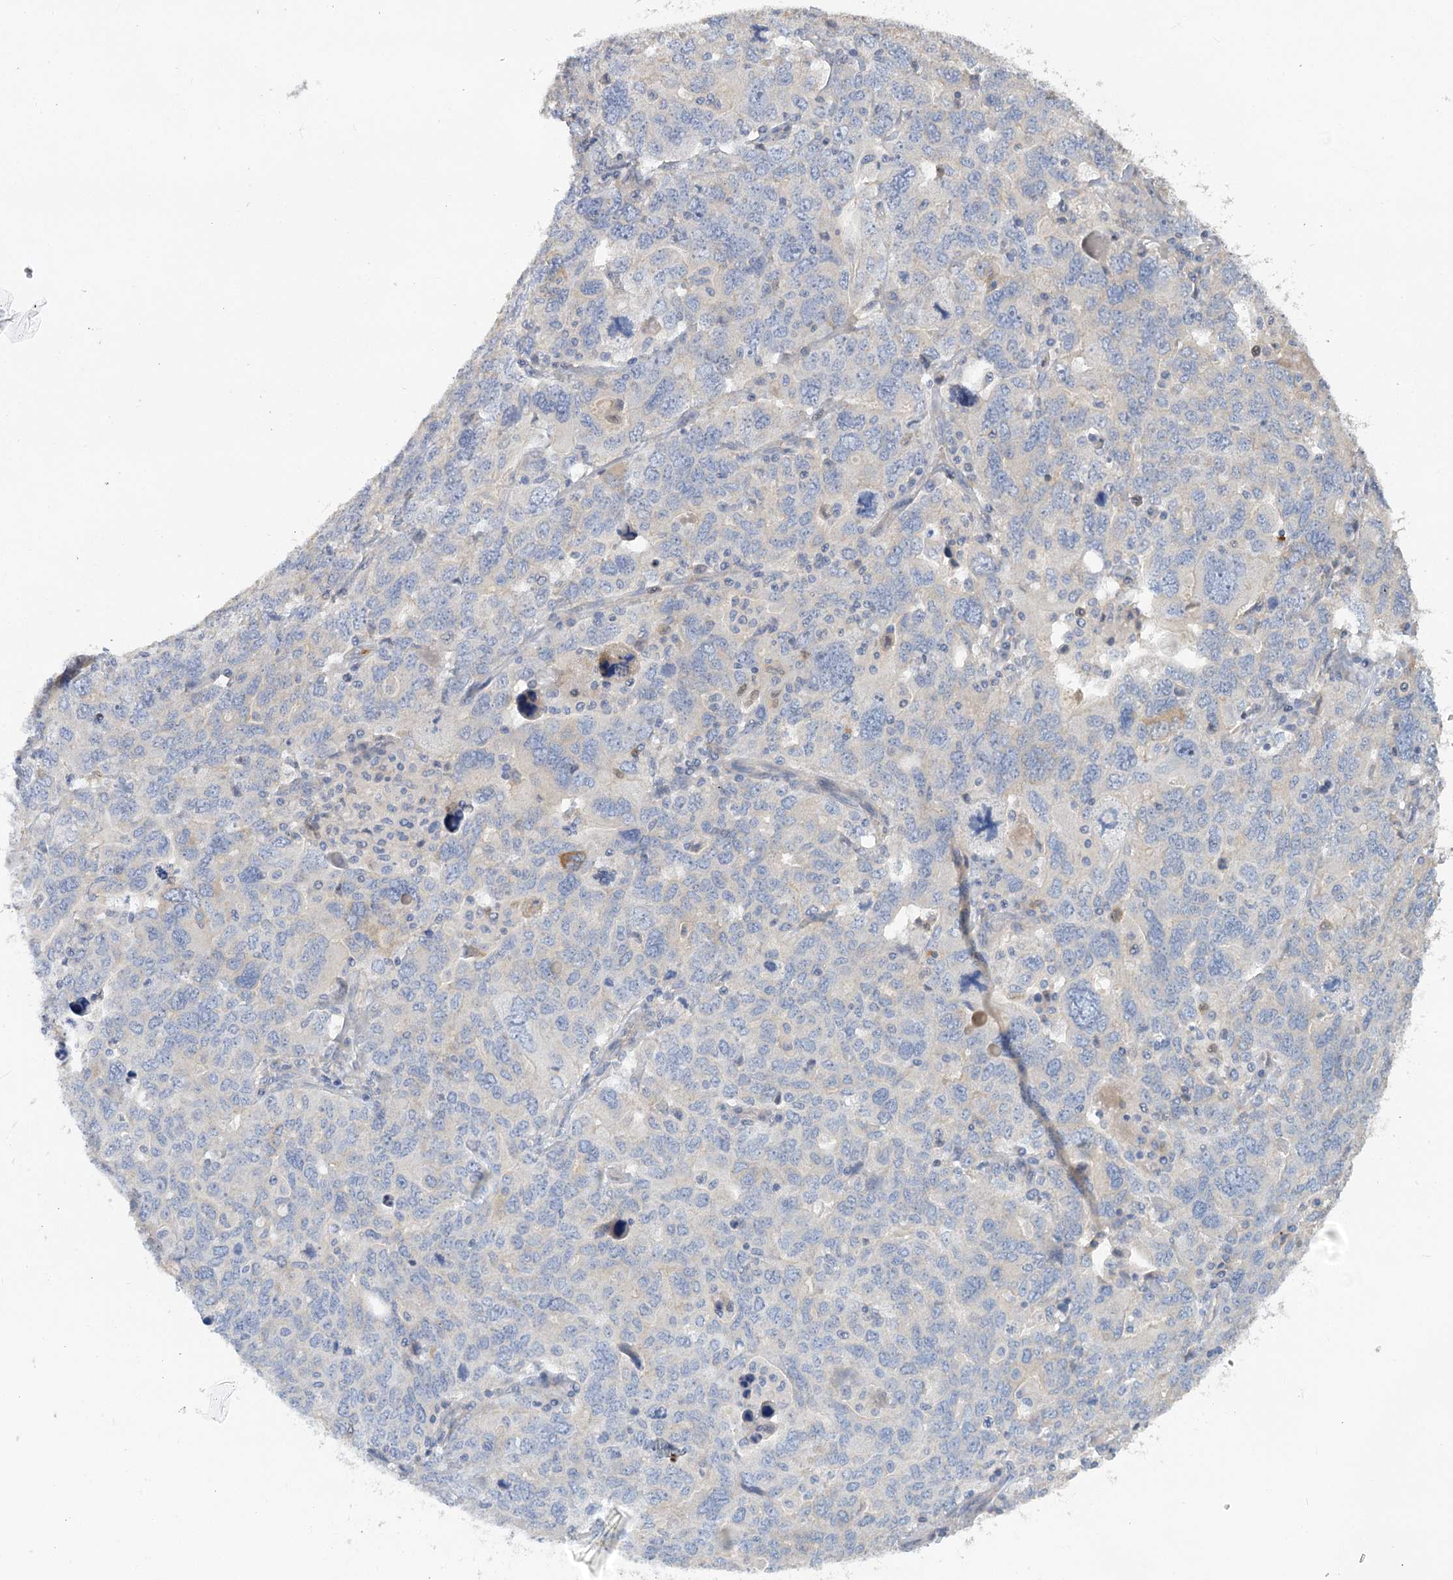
{"staining": {"intensity": "negative", "quantity": "none", "location": "none"}, "tissue": "ovarian cancer", "cell_type": "Tumor cells", "image_type": "cancer", "snomed": [{"axis": "morphology", "description": "Carcinoma, endometroid"}, {"axis": "topography", "description": "Ovary"}], "caption": "The immunohistochemistry (IHC) image has no significant positivity in tumor cells of ovarian cancer (endometroid carcinoma) tissue. (DAB immunohistochemistry, high magnification).", "gene": "EPB41L5", "patient": {"sex": "female", "age": 62}}